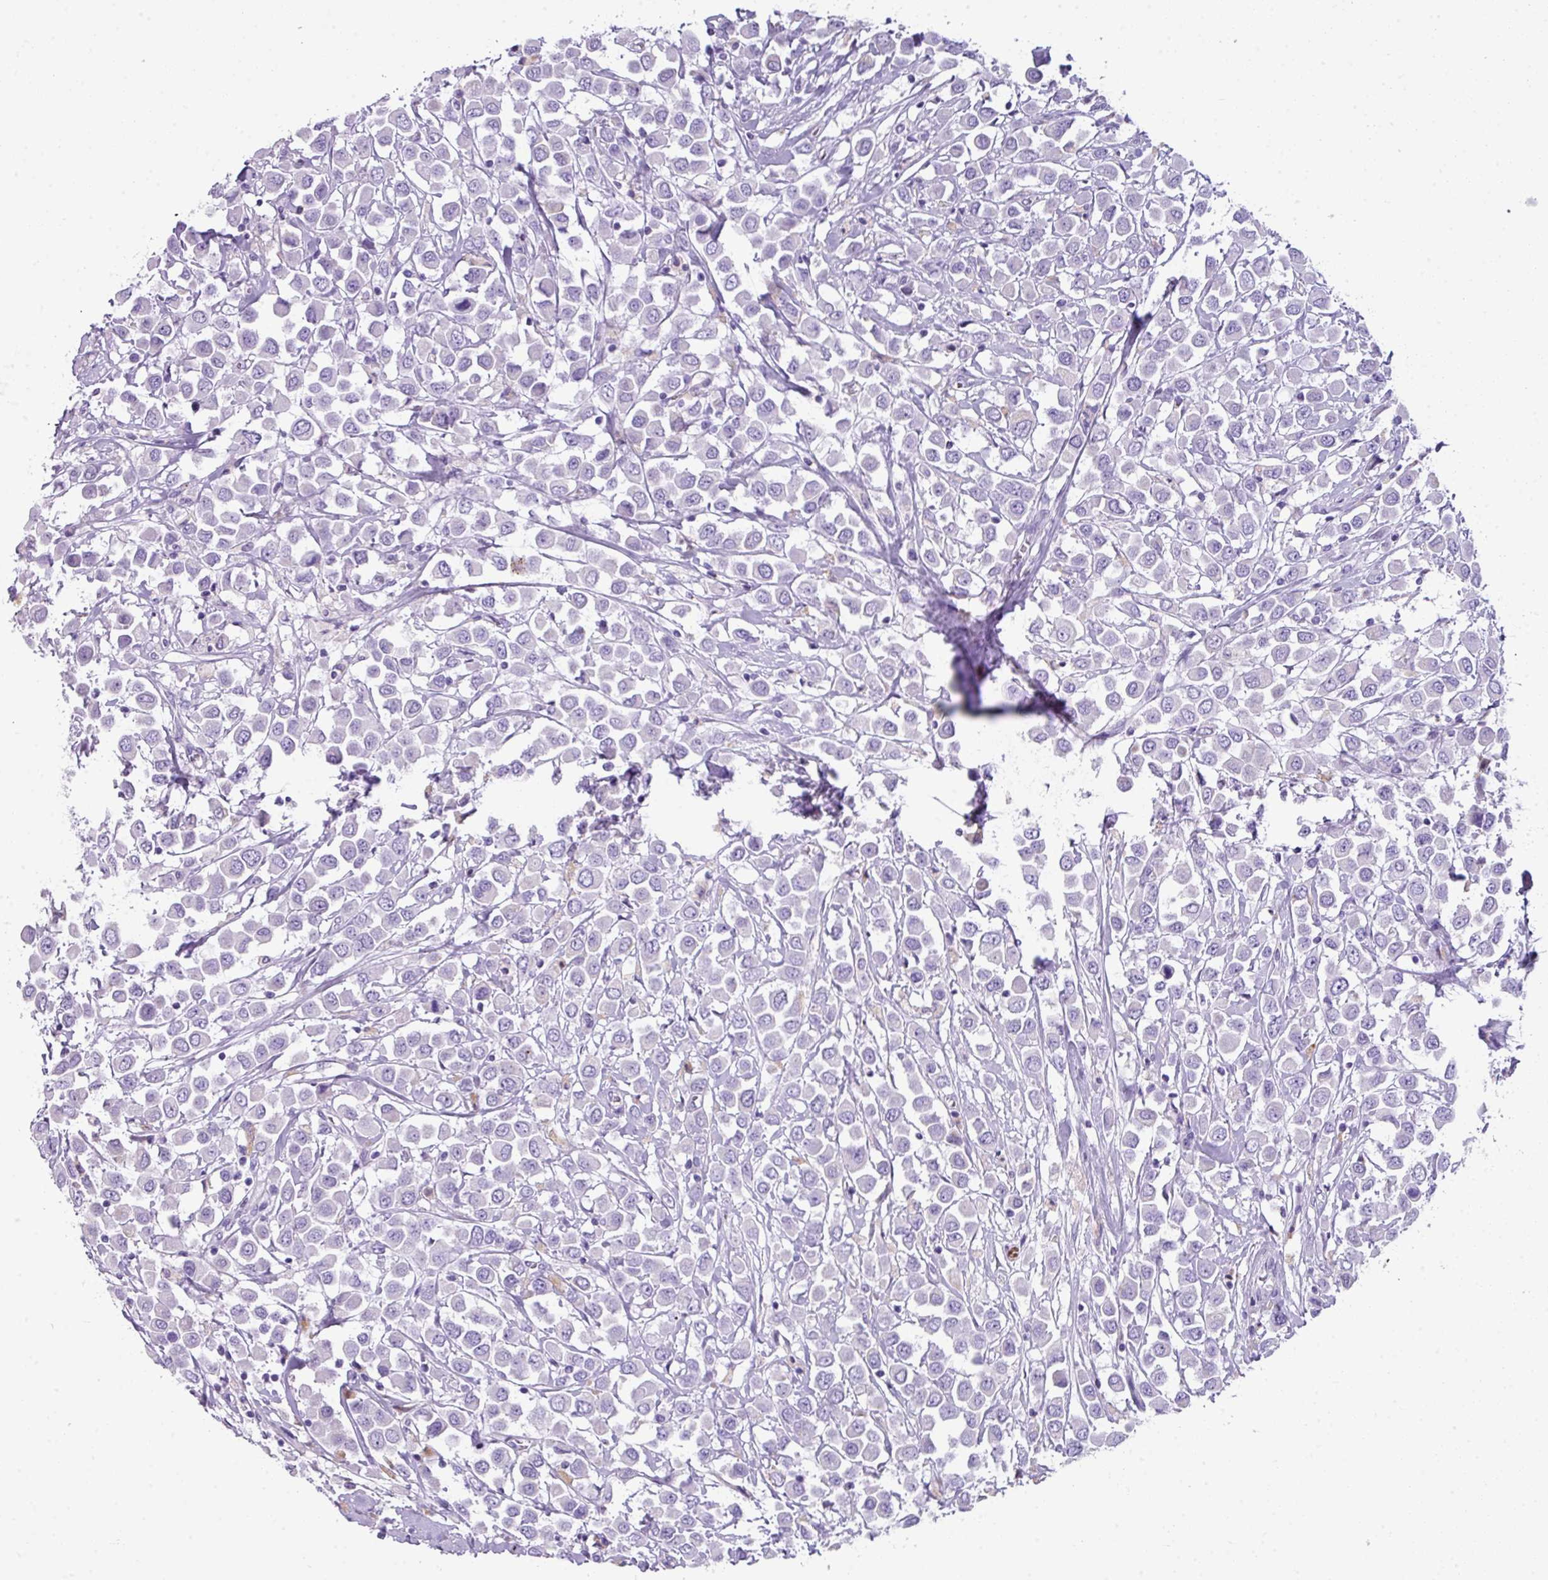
{"staining": {"intensity": "negative", "quantity": "none", "location": "none"}, "tissue": "breast cancer", "cell_type": "Tumor cells", "image_type": "cancer", "snomed": [{"axis": "morphology", "description": "Duct carcinoma"}, {"axis": "topography", "description": "Breast"}], "caption": "The IHC image has no significant expression in tumor cells of breast cancer (infiltrating ductal carcinoma) tissue.", "gene": "ZNF568", "patient": {"sex": "female", "age": 61}}